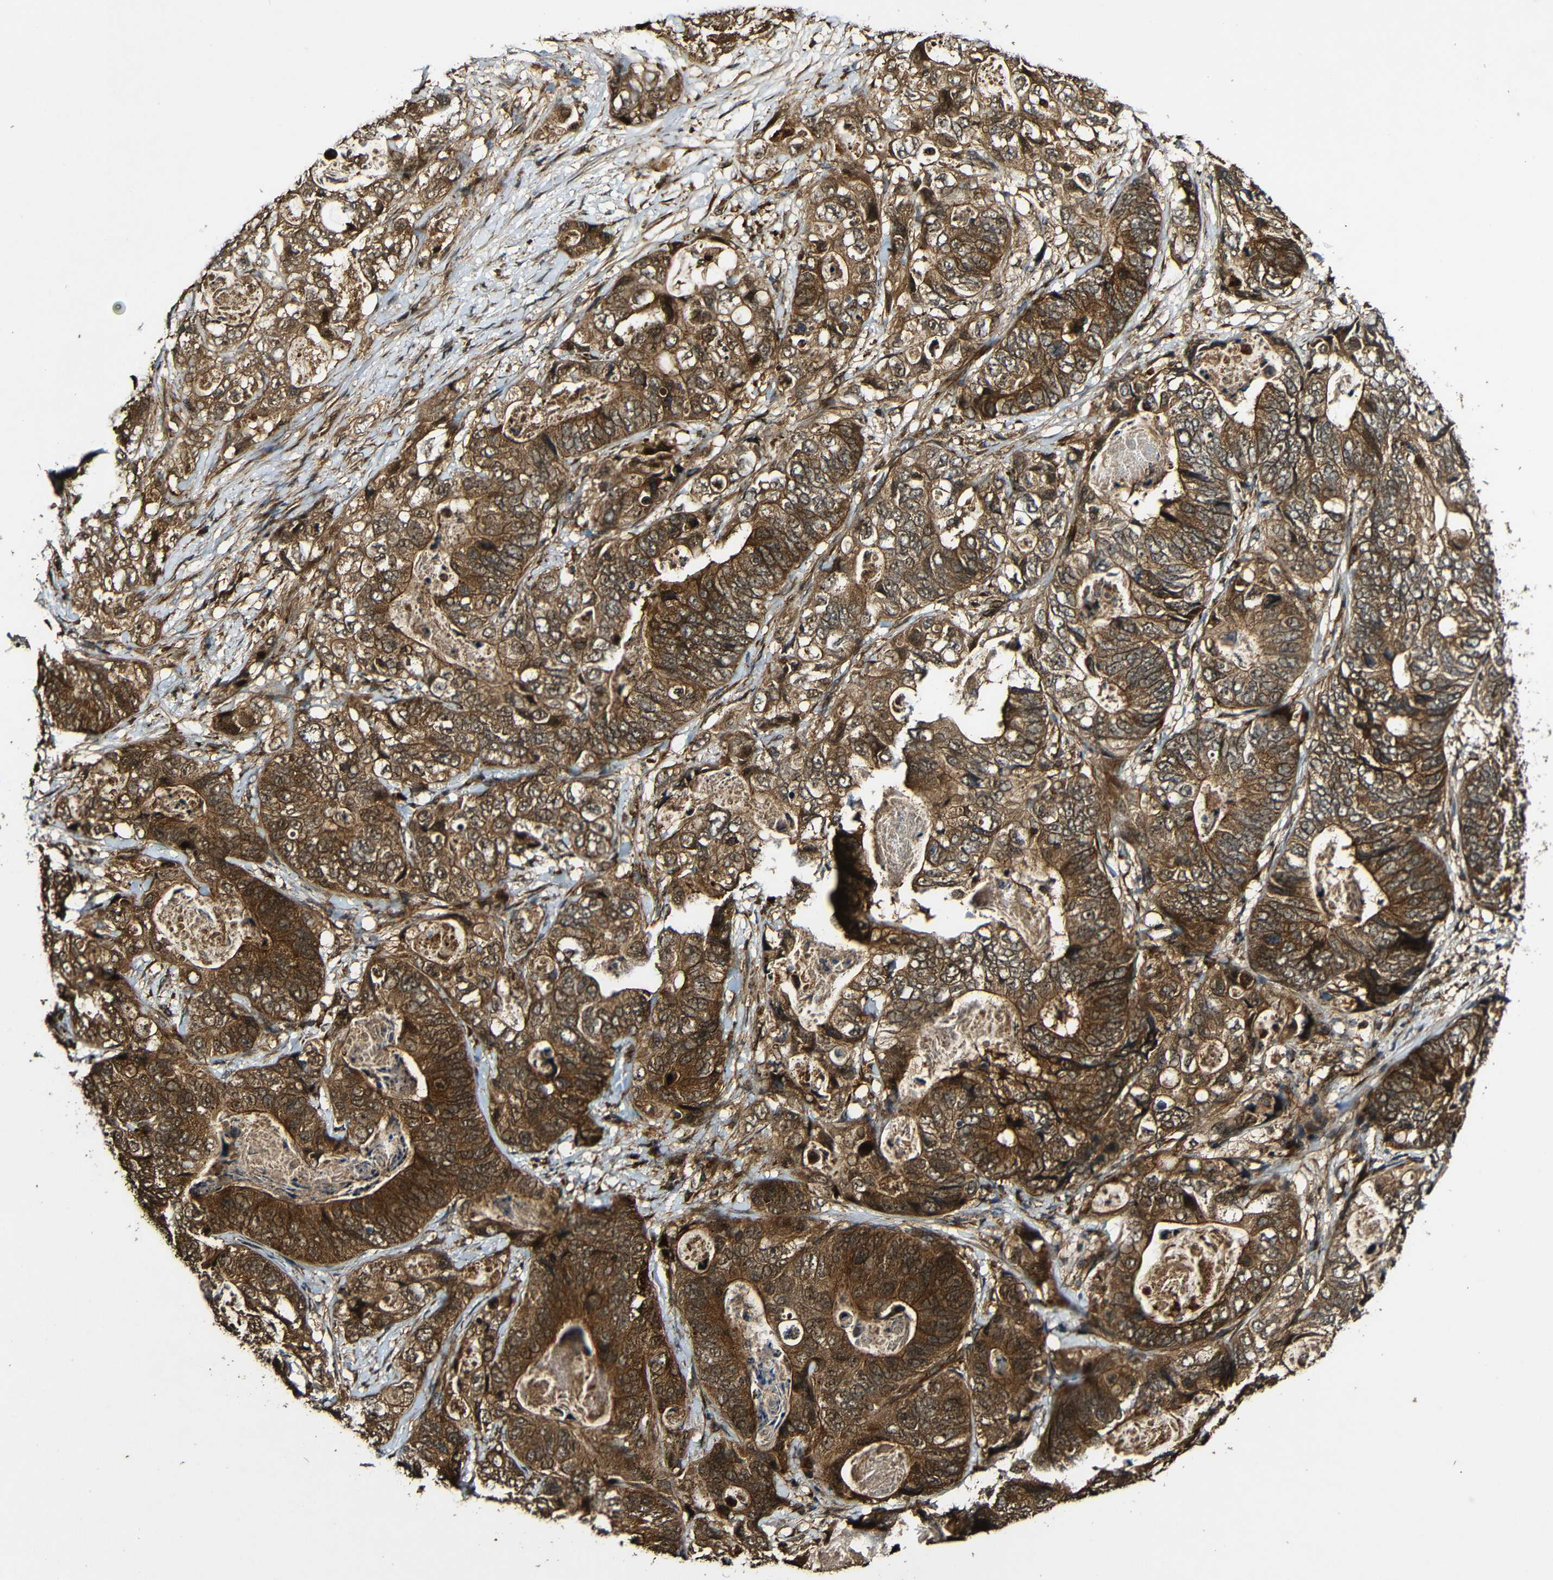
{"staining": {"intensity": "strong", "quantity": ">75%", "location": "cytoplasmic/membranous"}, "tissue": "stomach cancer", "cell_type": "Tumor cells", "image_type": "cancer", "snomed": [{"axis": "morphology", "description": "Adenocarcinoma, NOS"}, {"axis": "topography", "description": "Stomach"}], "caption": "Protein staining shows strong cytoplasmic/membranous staining in approximately >75% of tumor cells in stomach cancer.", "gene": "CASP8", "patient": {"sex": "female", "age": 89}}